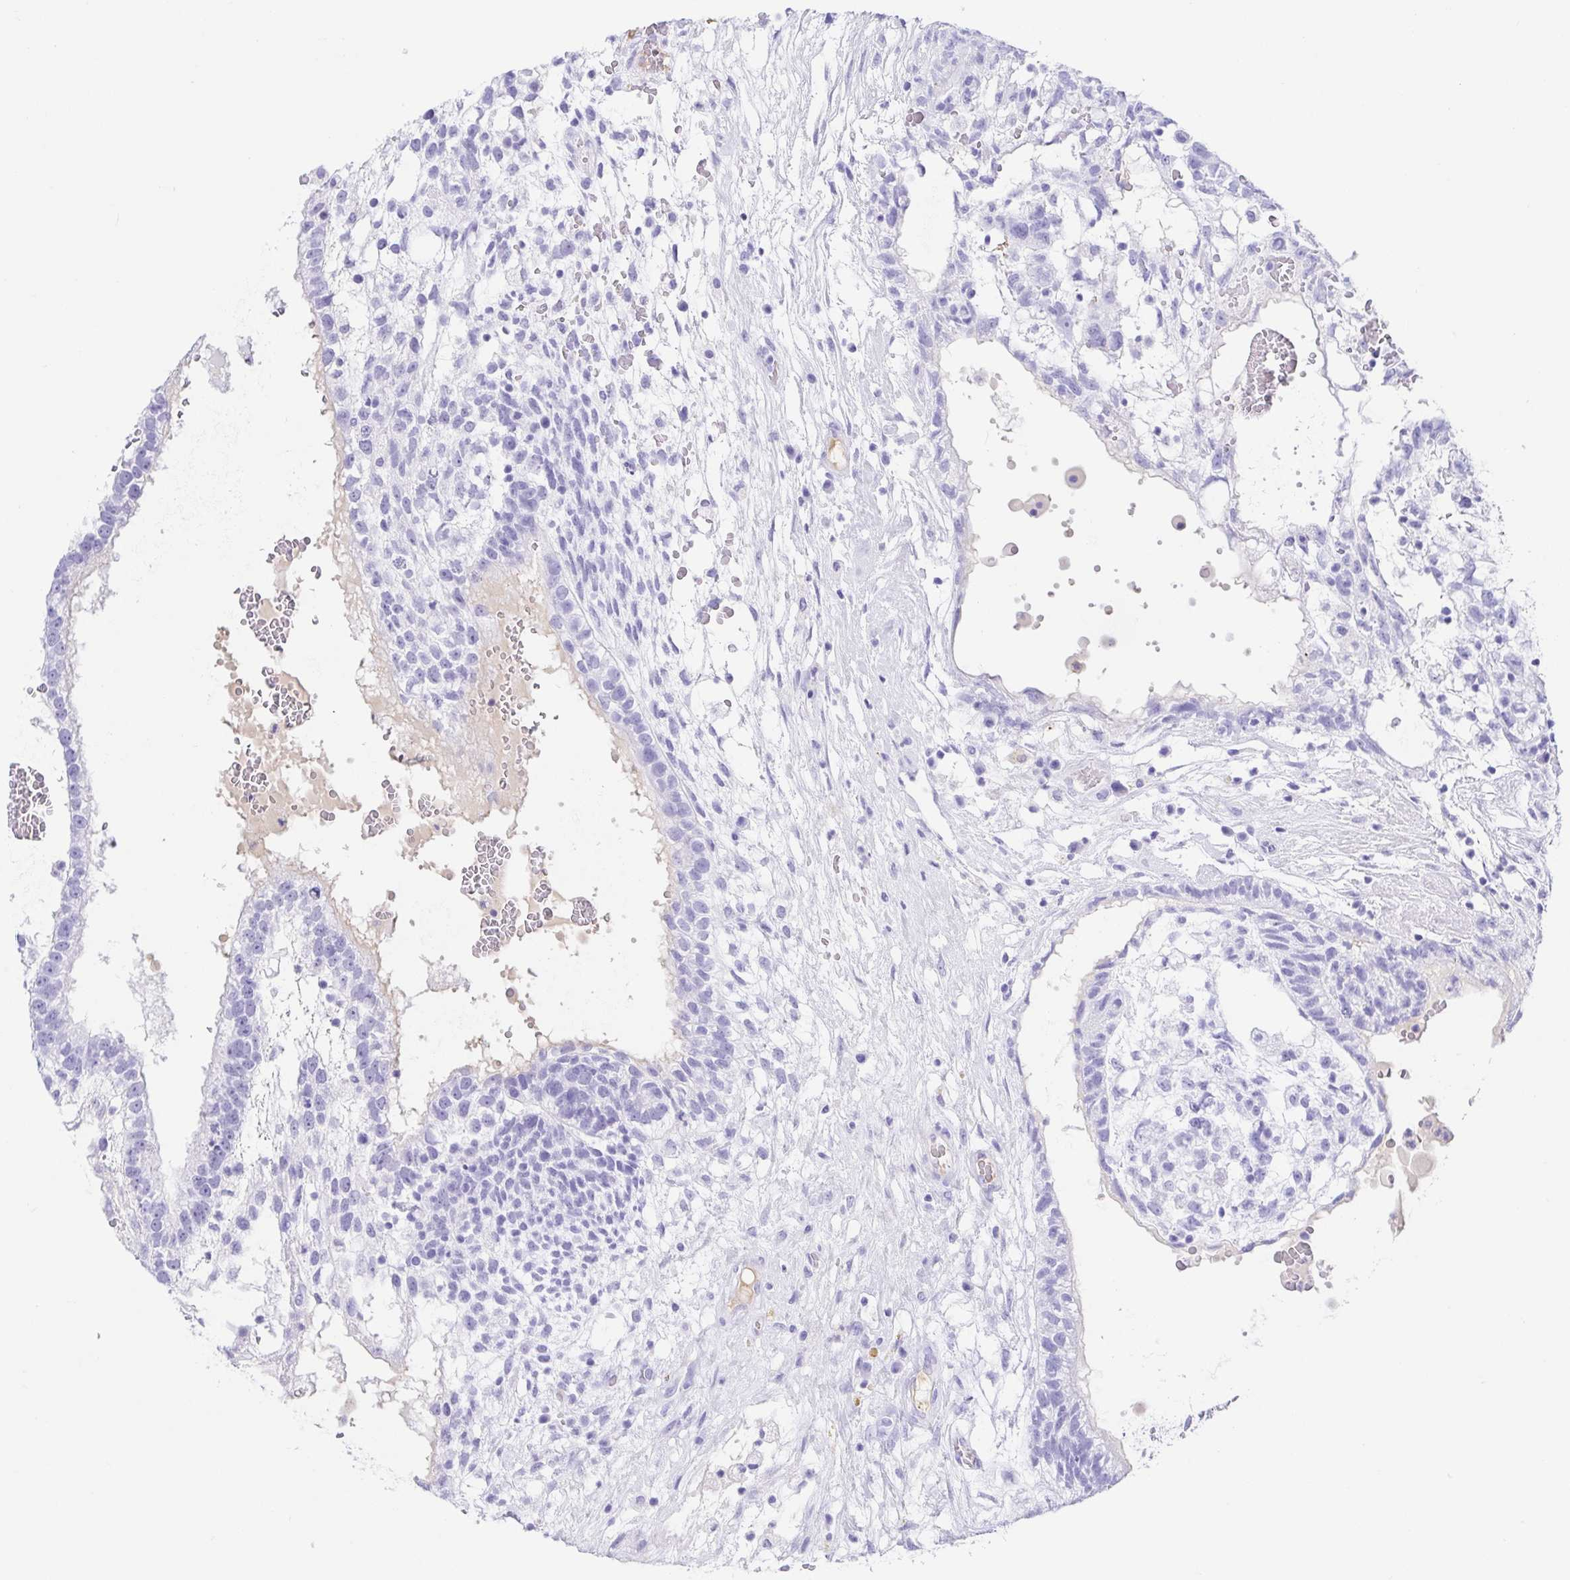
{"staining": {"intensity": "negative", "quantity": "none", "location": "none"}, "tissue": "testis cancer", "cell_type": "Tumor cells", "image_type": "cancer", "snomed": [{"axis": "morphology", "description": "Normal tissue, NOS"}, {"axis": "morphology", "description": "Carcinoma, Embryonal, NOS"}, {"axis": "topography", "description": "Testis"}], "caption": "This is an immunohistochemistry (IHC) histopathology image of testis cancer (embryonal carcinoma). There is no staining in tumor cells.", "gene": "GKN1", "patient": {"sex": "male", "age": 32}}